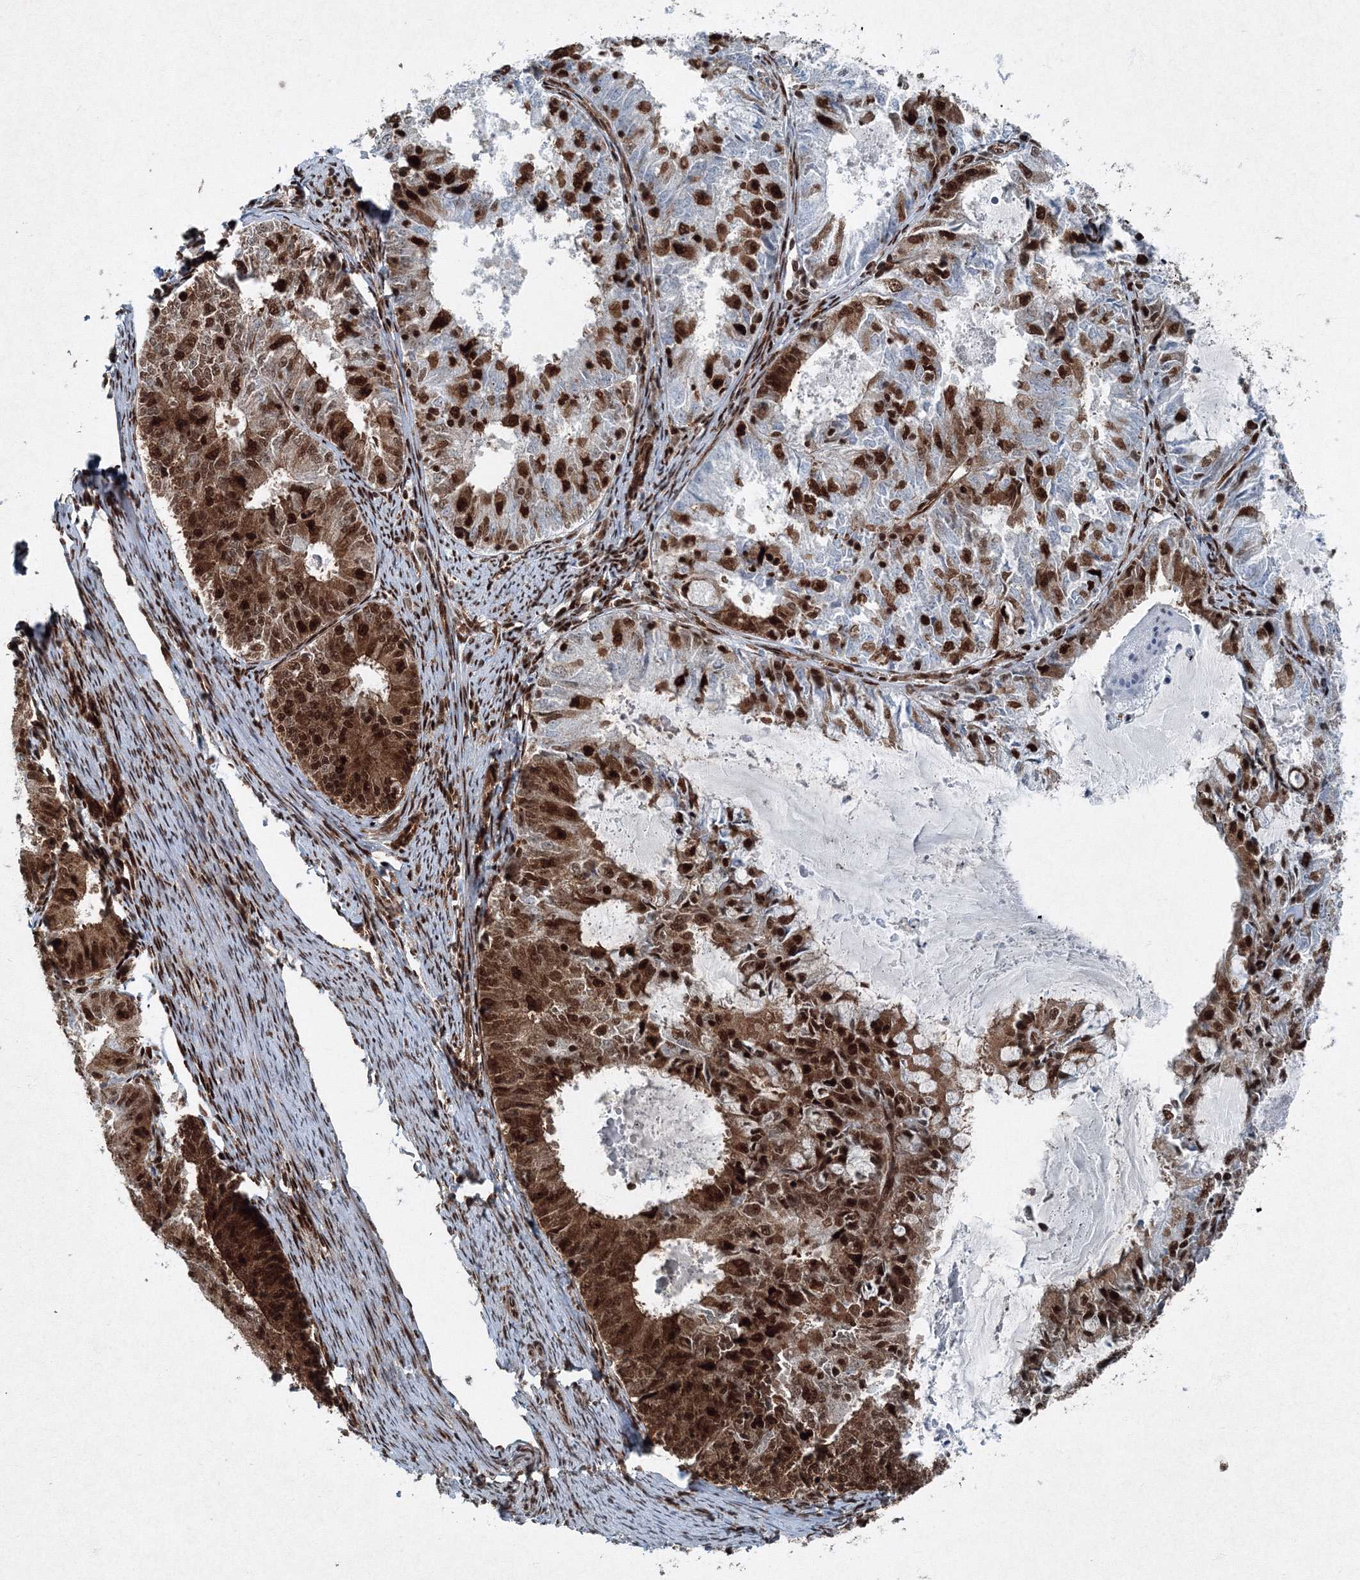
{"staining": {"intensity": "strong", "quantity": ">75%", "location": "cytoplasmic/membranous,nuclear"}, "tissue": "endometrial cancer", "cell_type": "Tumor cells", "image_type": "cancer", "snomed": [{"axis": "morphology", "description": "Adenocarcinoma, NOS"}, {"axis": "topography", "description": "Endometrium"}], "caption": "DAB immunohistochemical staining of endometrial cancer exhibits strong cytoplasmic/membranous and nuclear protein positivity in about >75% of tumor cells.", "gene": "SNRPC", "patient": {"sex": "female", "age": 57}}